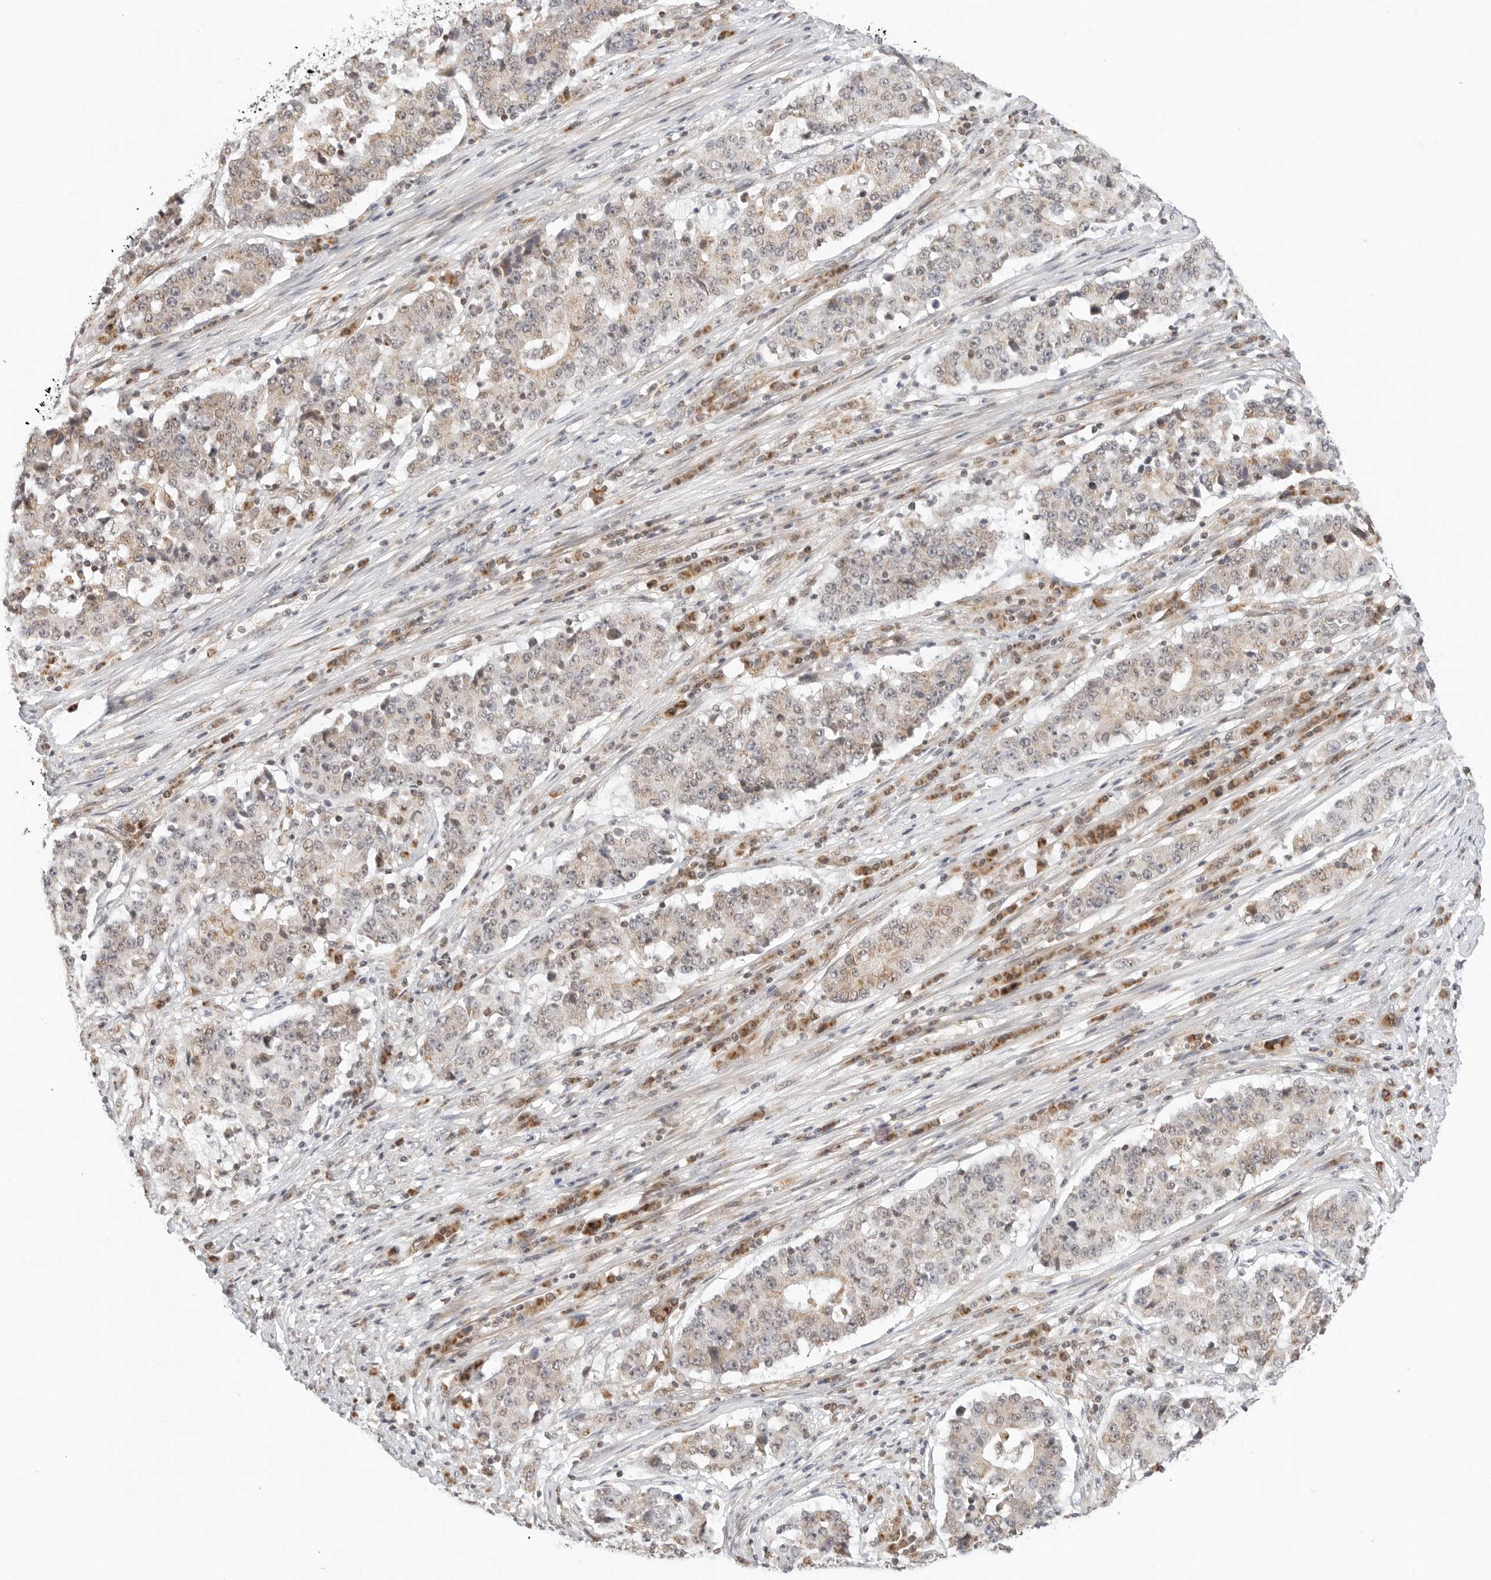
{"staining": {"intensity": "weak", "quantity": "25%-75%", "location": "cytoplasmic/membranous"}, "tissue": "stomach cancer", "cell_type": "Tumor cells", "image_type": "cancer", "snomed": [{"axis": "morphology", "description": "Adenocarcinoma, NOS"}, {"axis": "topography", "description": "Stomach"}], "caption": "A low amount of weak cytoplasmic/membranous positivity is appreciated in approximately 25%-75% of tumor cells in stomach adenocarcinoma tissue.", "gene": "POLR3GL", "patient": {"sex": "male", "age": 59}}